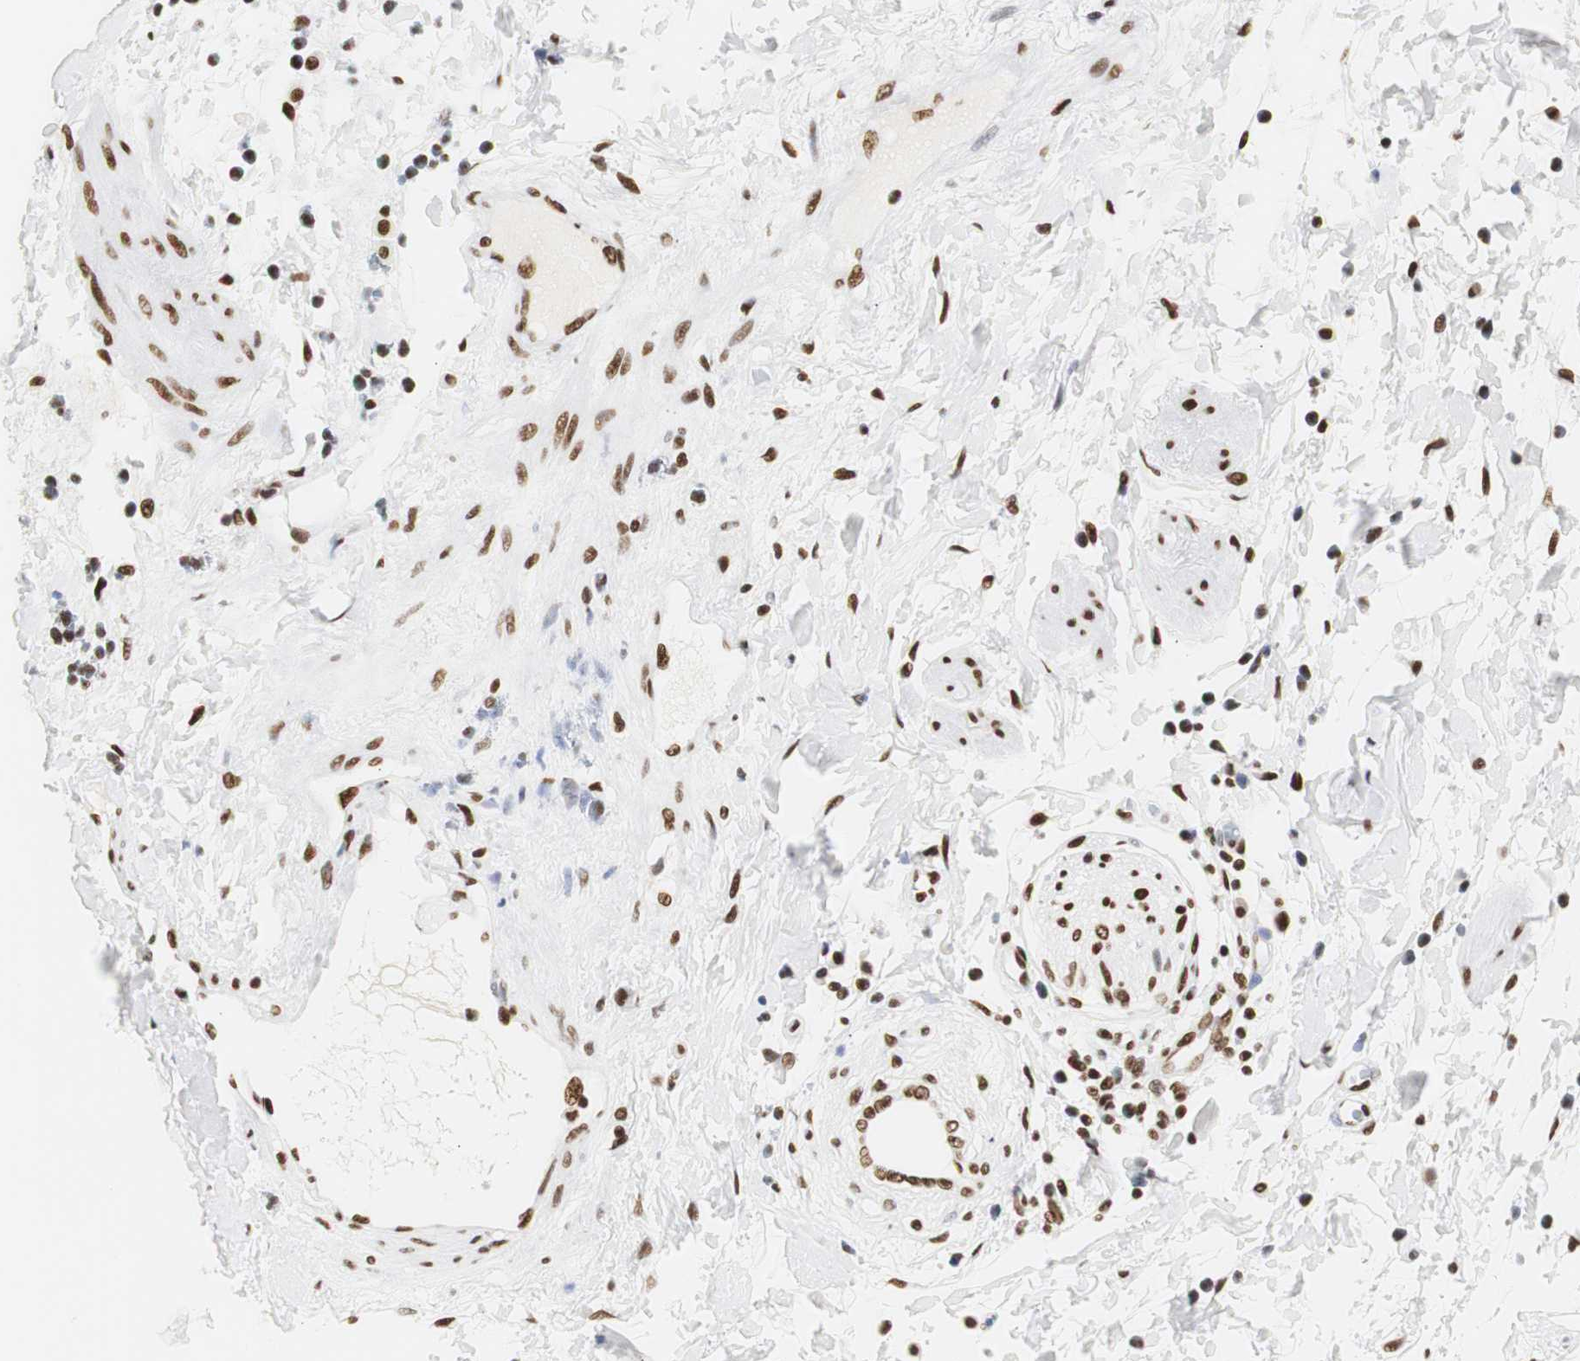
{"staining": {"intensity": "weak", "quantity": "25%-75%", "location": "nuclear"}, "tissue": "adipose tissue", "cell_type": "Adipocytes", "image_type": "normal", "snomed": [{"axis": "morphology", "description": "Normal tissue, NOS"}, {"axis": "topography", "description": "Soft tissue"}, {"axis": "topography", "description": "Peripheral nerve tissue"}], "caption": "Immunohistochemical staining of unremarkable human adipose tissue shows 25%-75% levels of weak nuclear protein positivity in approximately 25%-75% of adipocytes. (DAB (3,3'-diaminobenzidine) IHC with brightfield microscopy, high magnification).", "gene": "HNRNPH2", "patient": {"sex": "female", "age": 71}}